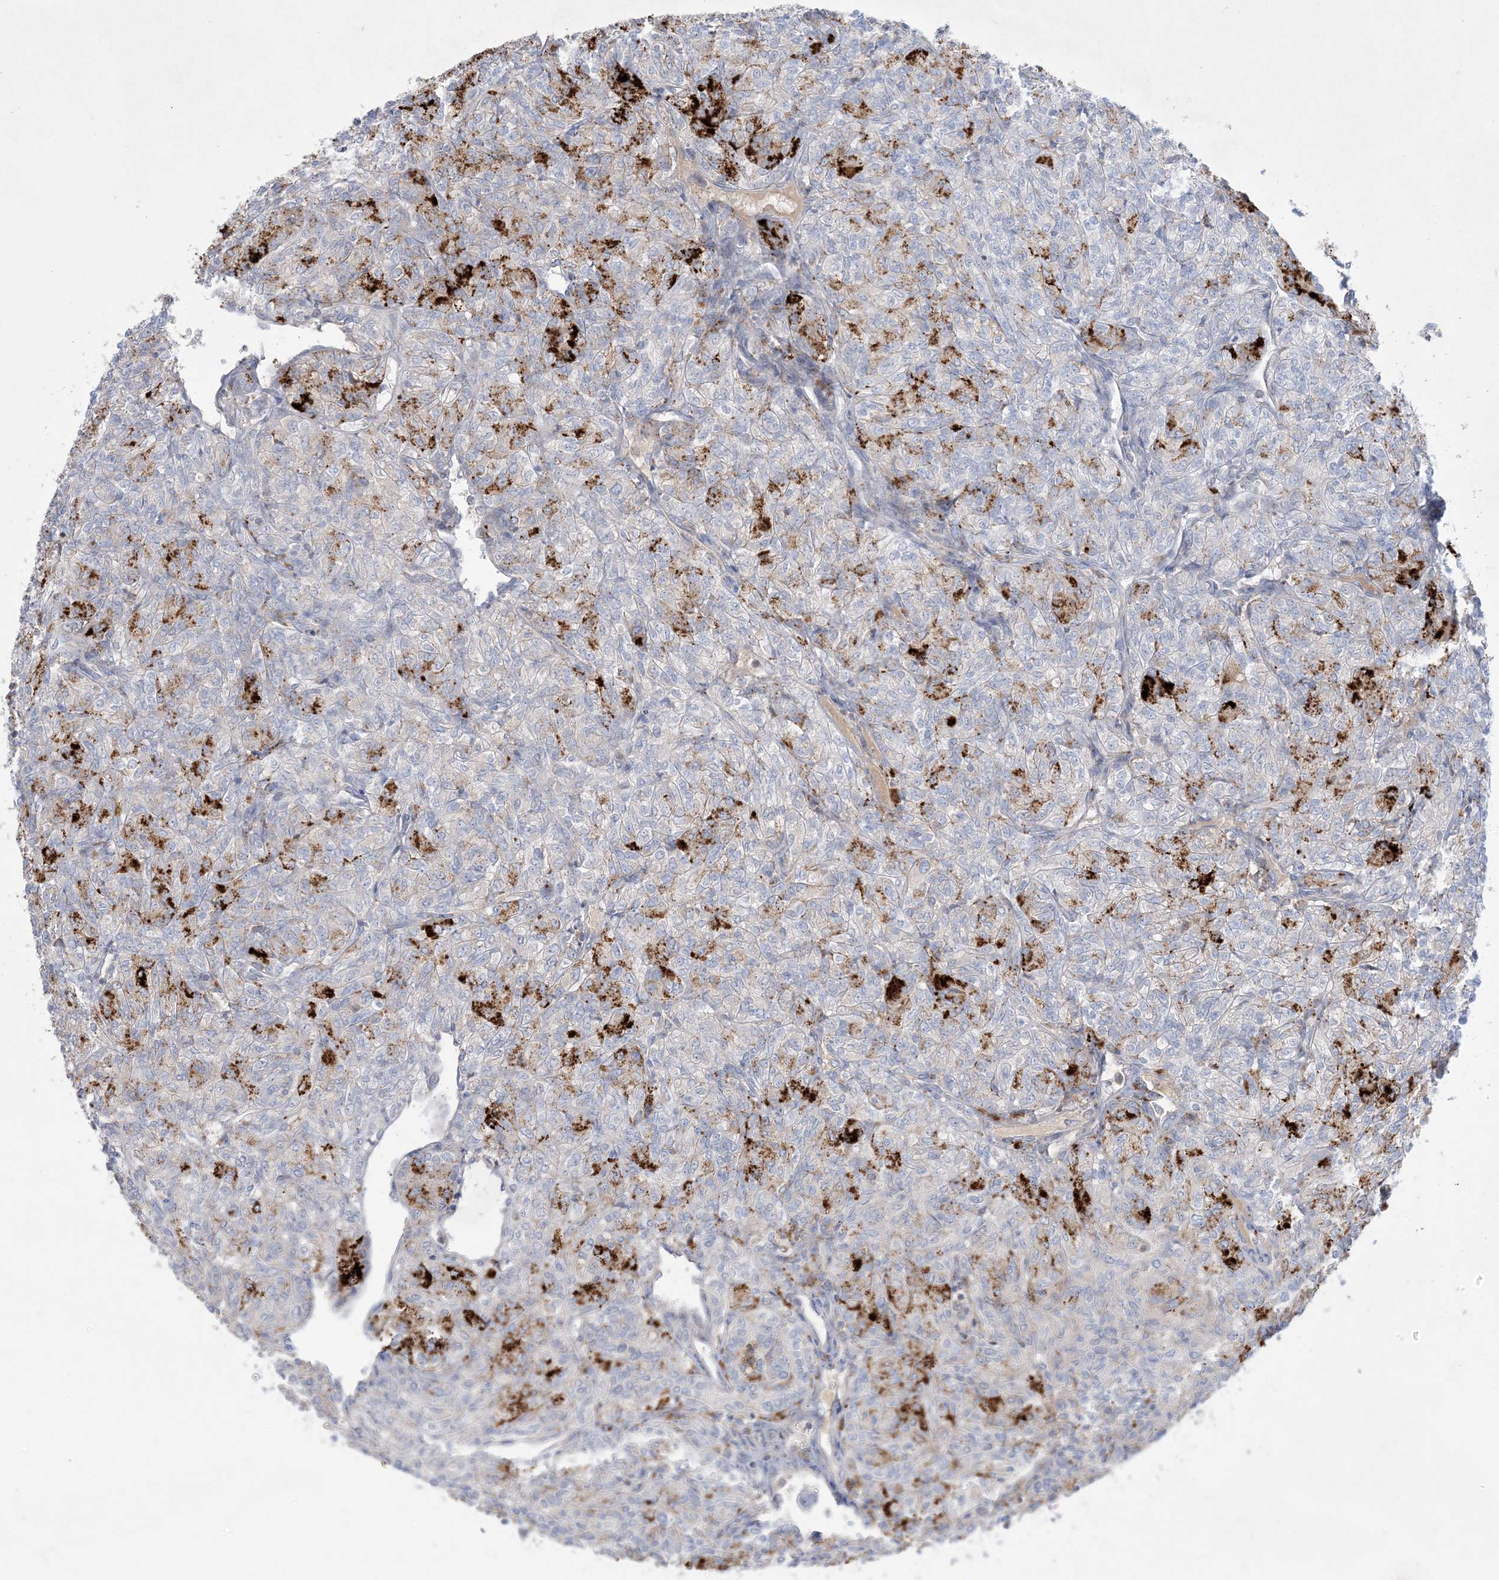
{"staining": {"intensity": "strong", "quantity": "<25%", "location": "cytoplasmic/membranous"}, "tissue": "renal cancer", "cell_type": "Tumor cells", "image_type": "cancer", "snomed": [{"axis": "morphology", "description": "Adenocarcinoma, NOS"}, {"axis": "topography", "description": "Kidney"}], "caption": "A medium amount of strong cytoplasmic/membranous expression is identified in approximately <25% of tumor cells in renal adenocarcinoma tissue.", "gene": "KCTD6", "patient": {"sex": "male", "age": 77}}